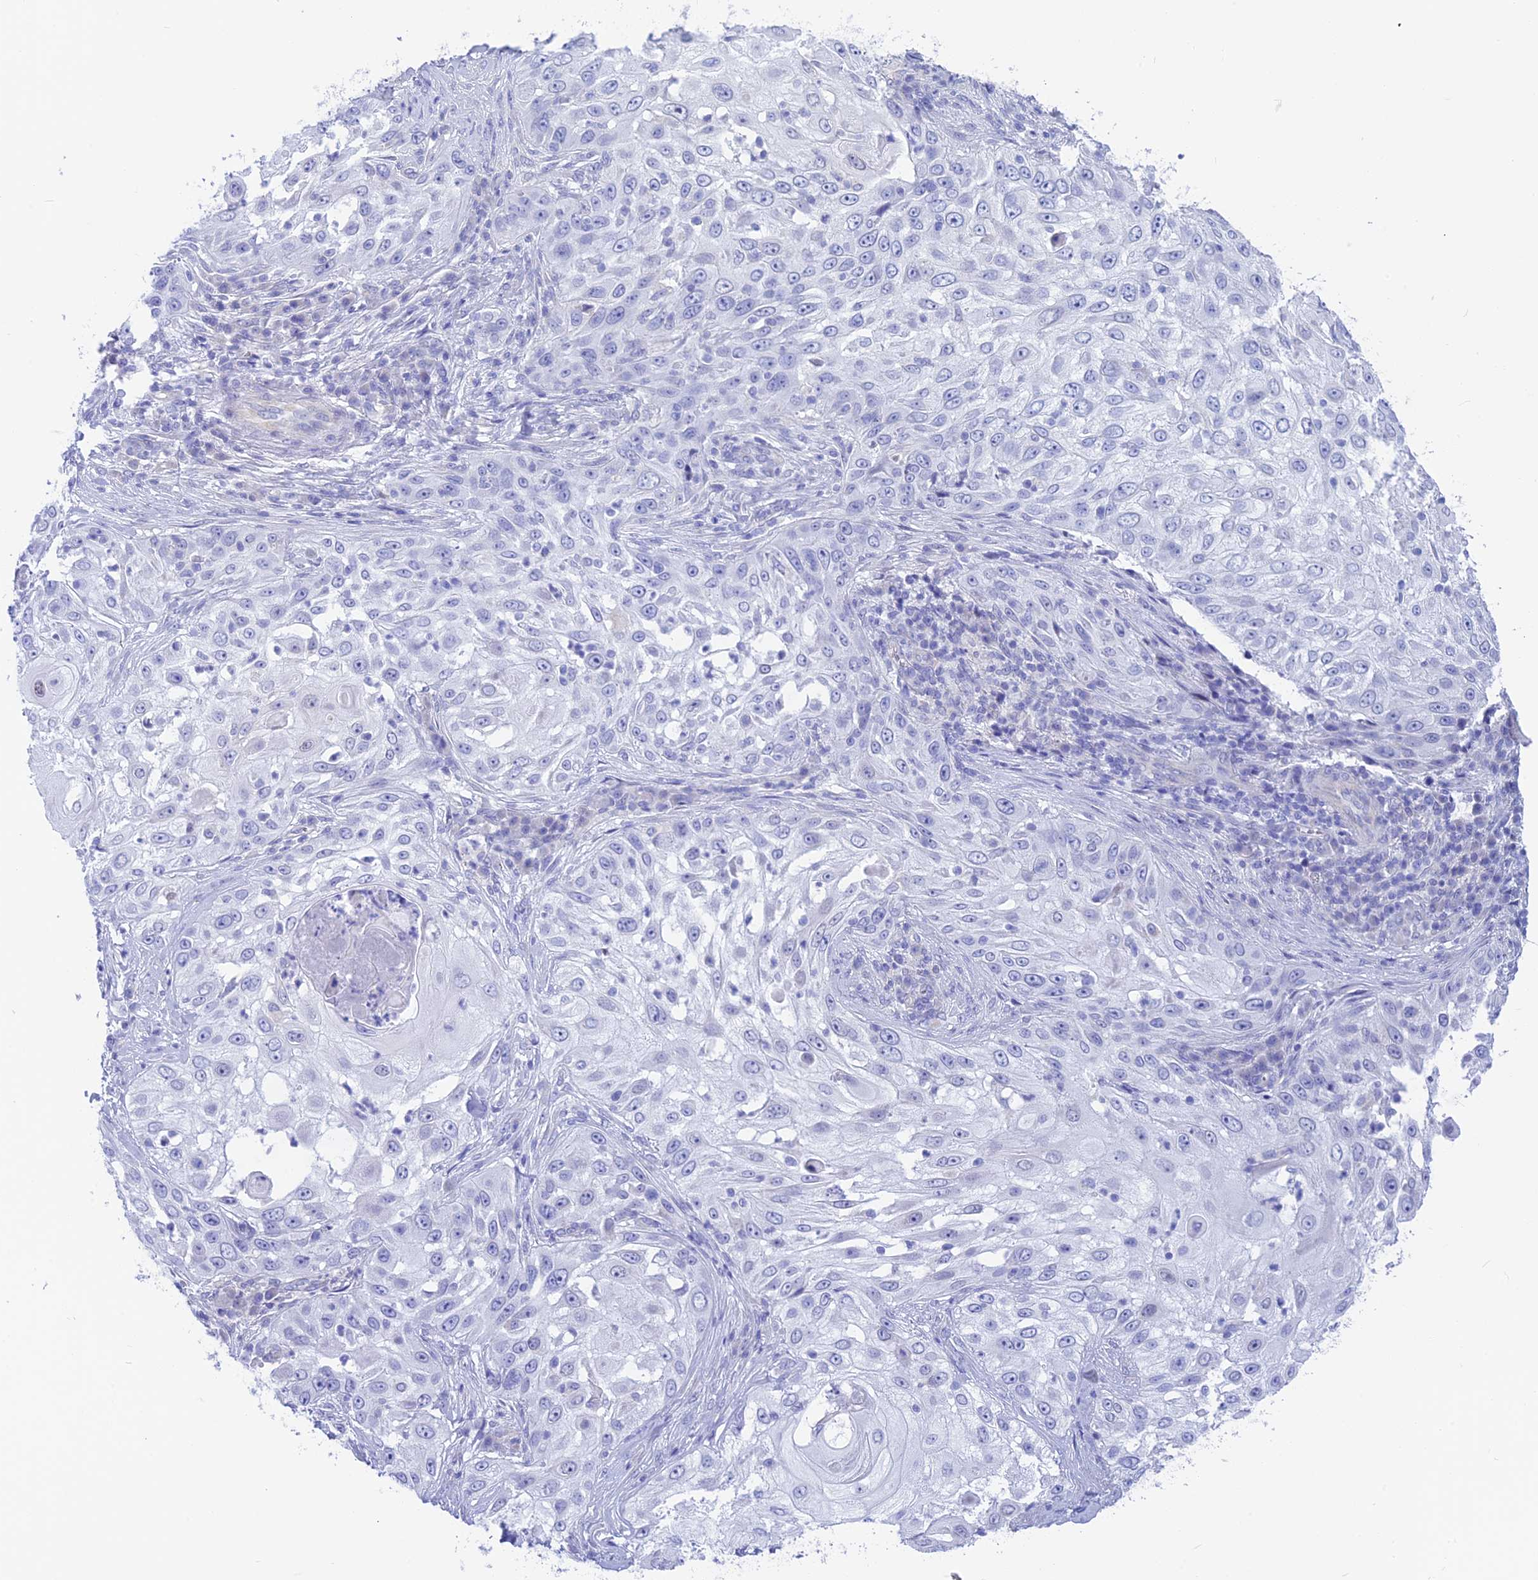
{"staining": {"intensity": "negative", "quantity": "none", "location": "none"}, "tissue": "skin cancer", "cell_type": "Tumor cells", "image_type": "cancer", "snomed": [{"axis": "morphology", "description": "Squamous cell carcinoma, NOS"}, {"axis": "topography", "description": "Skin"}], "caption": "This micrograph is of skin squamous cell carcinoma stained with immunohistochemistry (IHC) to label a protein in brown with the nuclei are counter-stained blue. There is no positivity in tumor cells.", "gene": "GNGT2", "patient": {"sex": "female", "age": 44}}